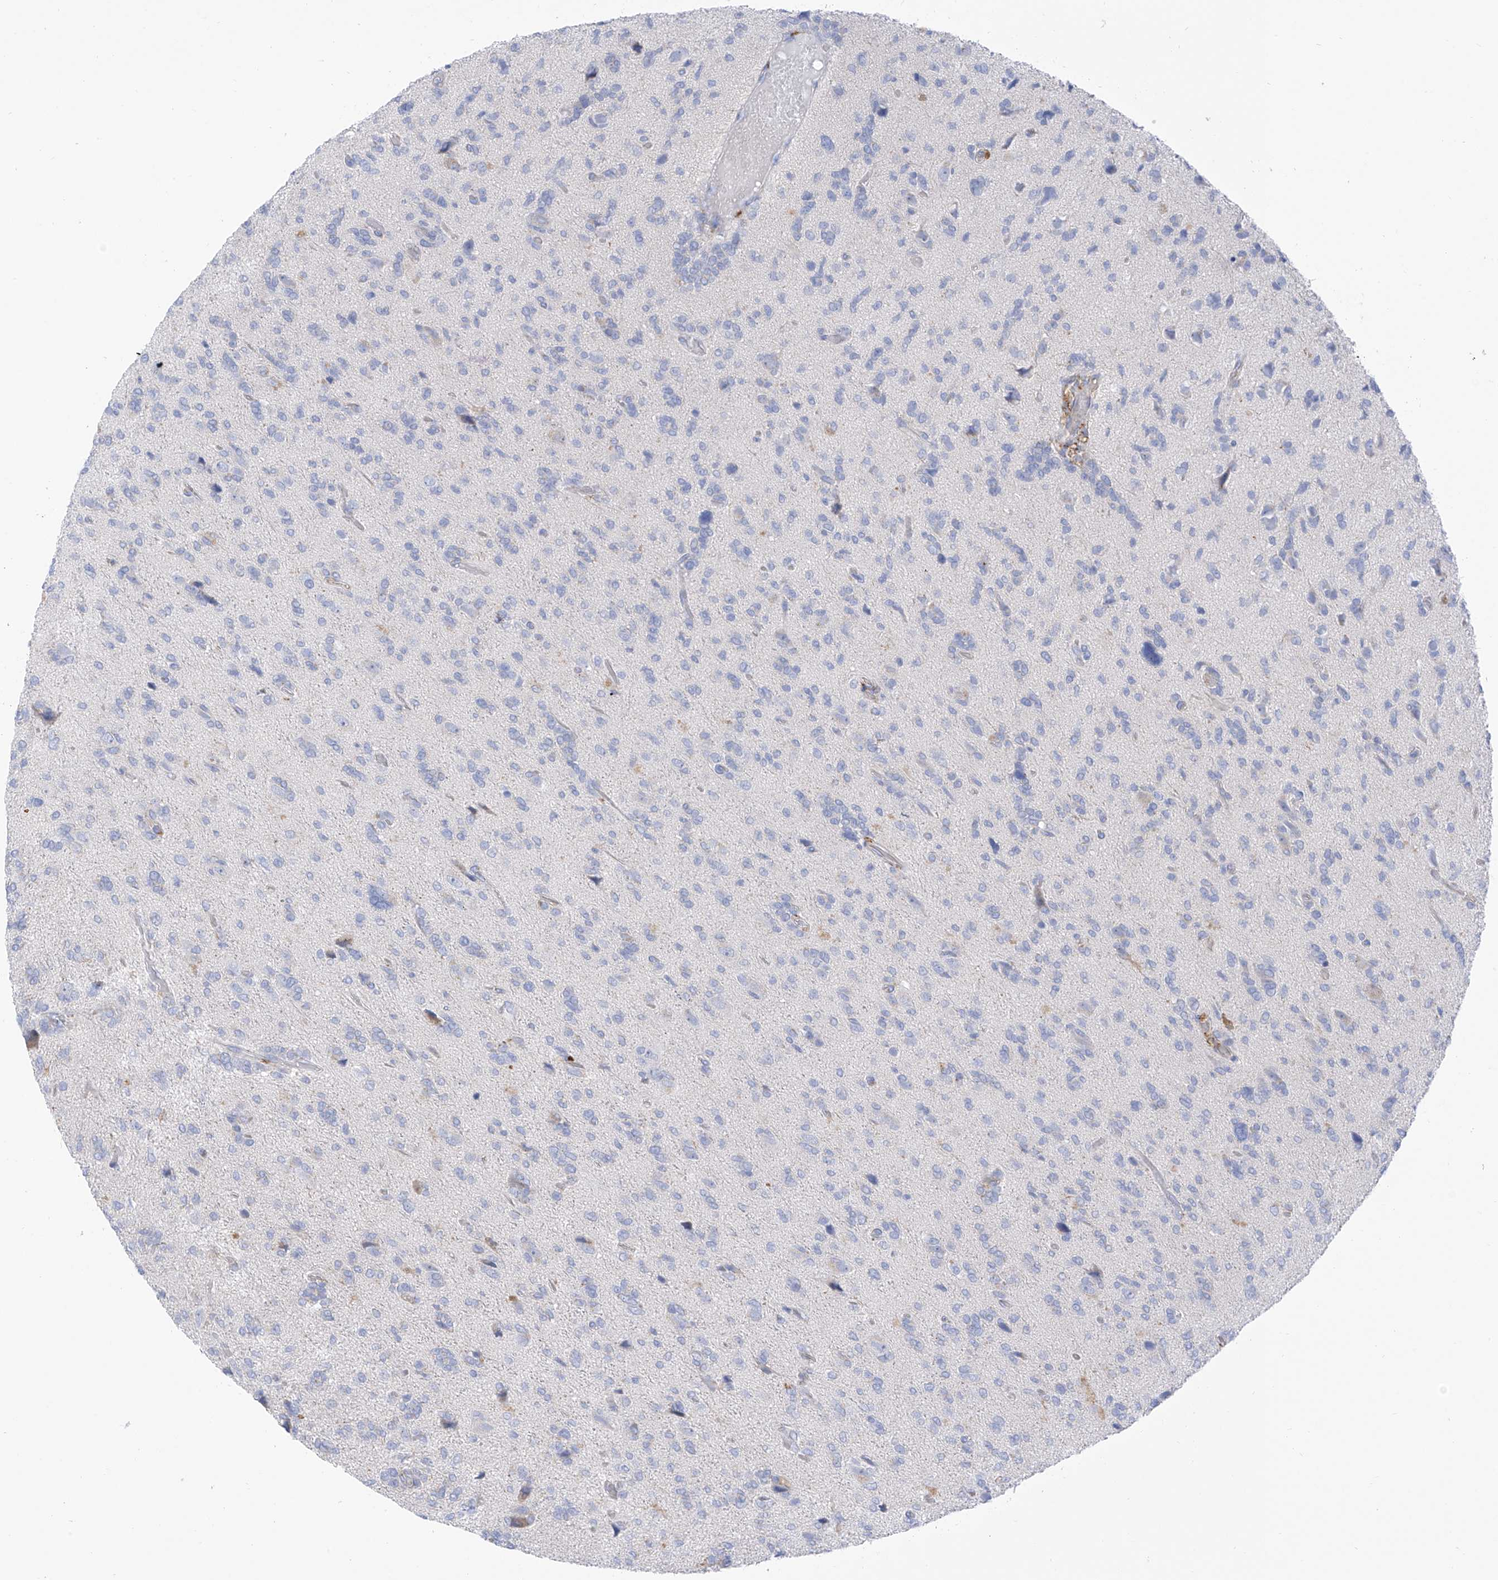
{"staining": {"intensity": "negative", "quantity": "none", "location": "none"}, "tissue": "glioma", "cell_type": "Tumor cells", "image_type": "cancer", "snomed": [{"axis": "morphology", "description": "Glioma, malignant, High grade"}, {"axis": "topography", "description": "Brain"}], "caption": "Immunohistochemical staining of human glioma reveals no significant positivity in tumor cells.", "gene": "ITGA9", "patient": {"sex": "female", "age": 59}}